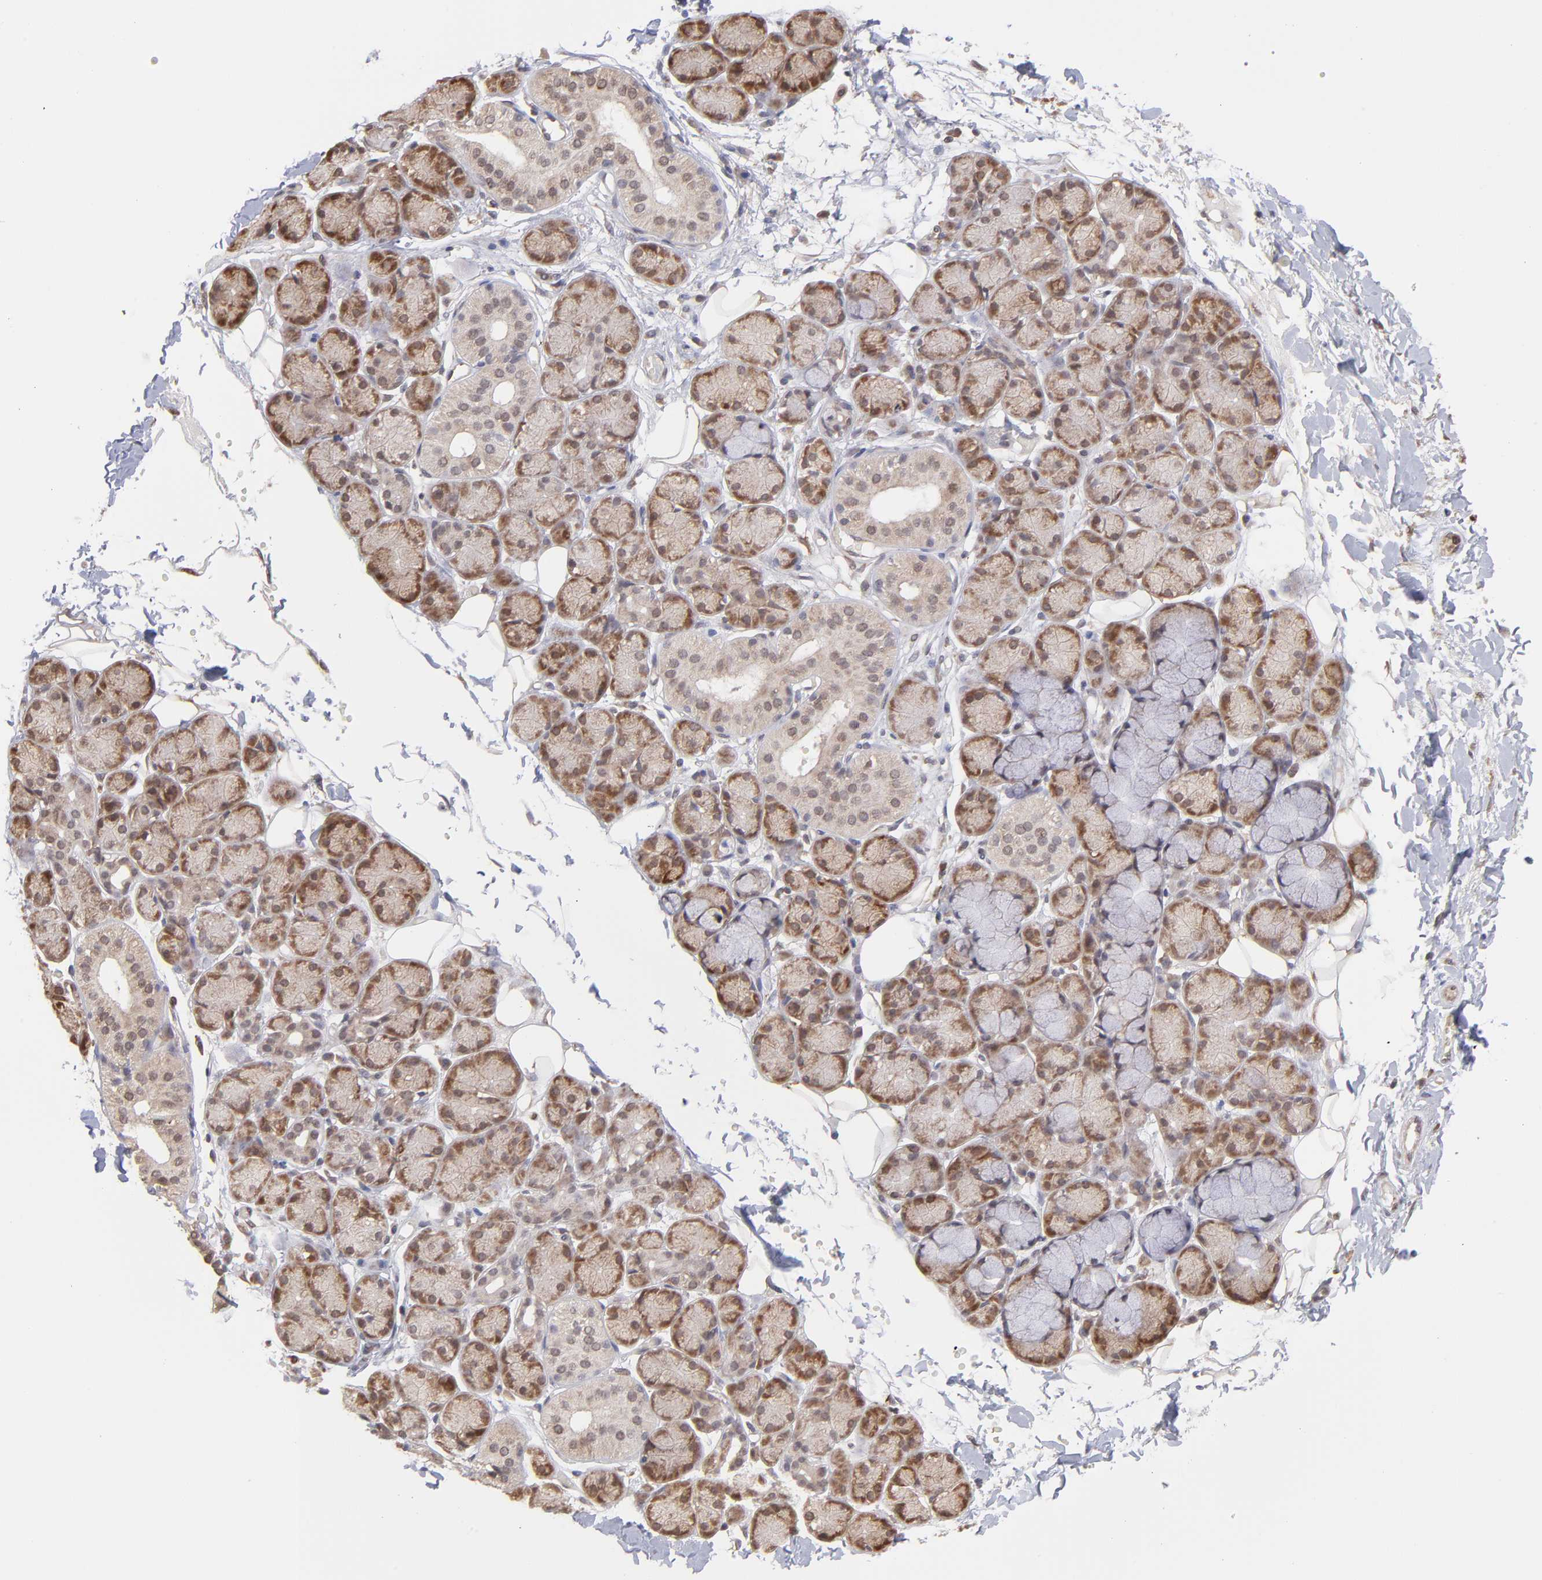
{"staining": {"intensity": "moderate", "quantity": "25%-75%", "location": "cytoplasmic/membranous,nuclear"}, "tissue": "salivary gland", "cell_type": "Glandular cells", "image_type": "normal", "snomed": [{"axis": "morphology", "description": "Normal tissue, NOS"}, {"axis": "topography", "description": "Skeletal muscle"}, {"axis": "topography", "description": "Oral tissue"}, {"axis": "topography", "description": "Salivary gland"}, {"axis": "topography", "description": "Peripheral nerve tissue"}], "caption": "The micrograph displays immunohistochemical staining of benign salivary gland. There is moderate cytoplasmic/membranous,nuclear positivity is identified in about 25%-75% of glandular cells. The staining is performed using DAB (3,3'-diaminobenzidine) brown chromogen to label protein expression. The nuclei are counter-stained blue using hematoxylin.", "gene": "OAS1", "patient": {"sex": "male", "age": 54}}